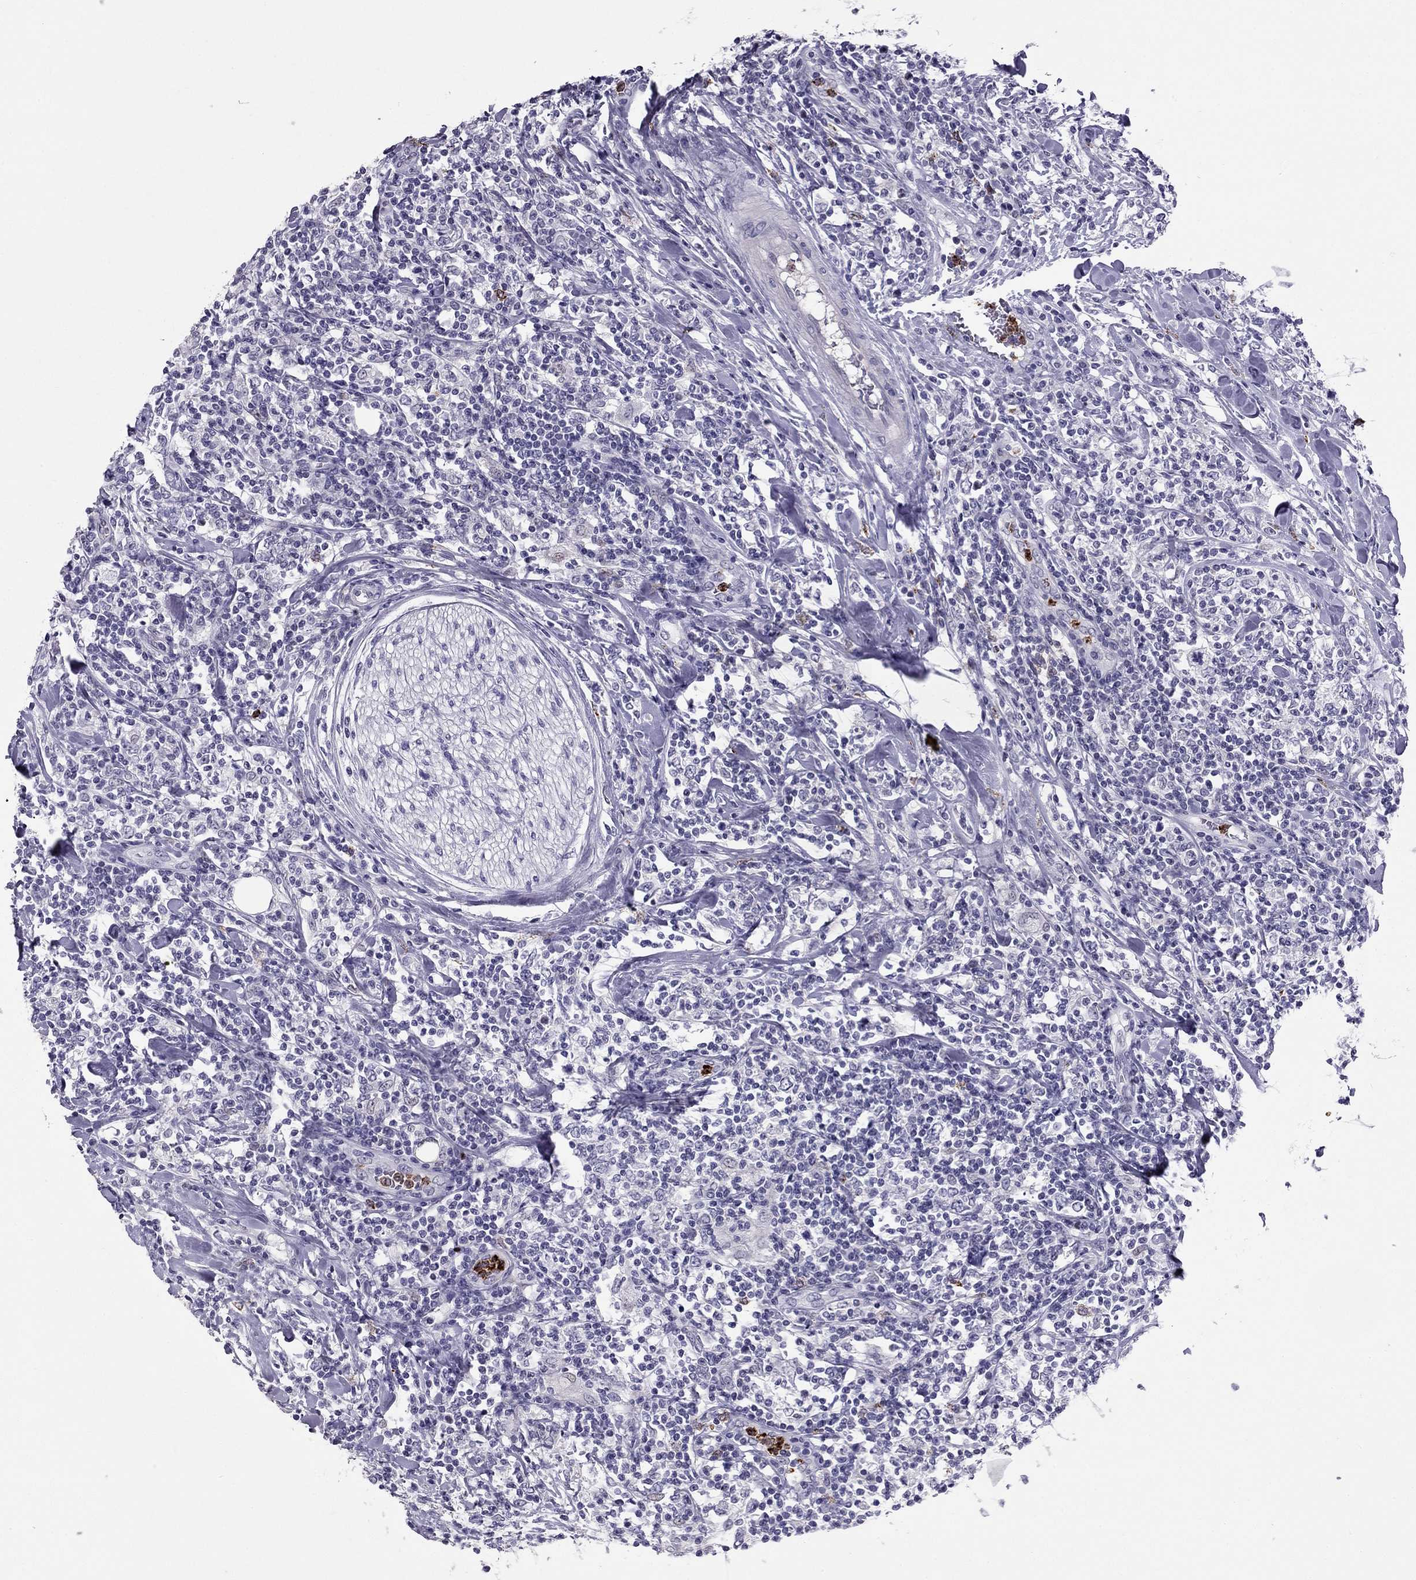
{"staining": {"intensity": "negative", "quantity": "none", "location": "none"}, "tissue": "lymphoma", "cell_type": "Tumor cells", "image_type": "cancer", "snomed": [{"axis": "morphology", "description": "Malignant lymphoma, non-Hodgkin's type, High grade"}, {"axis": "topography", "description": "Lymph node"}], "caption": "A high-resolution micrograph shows IHC staining of malignant lymphoma, non-Hodgkin's type (high-grade), which displays no significant positivity in tumor cells.", "gene": "CCL27", "patient": {"sex": "female", "age": 84}}